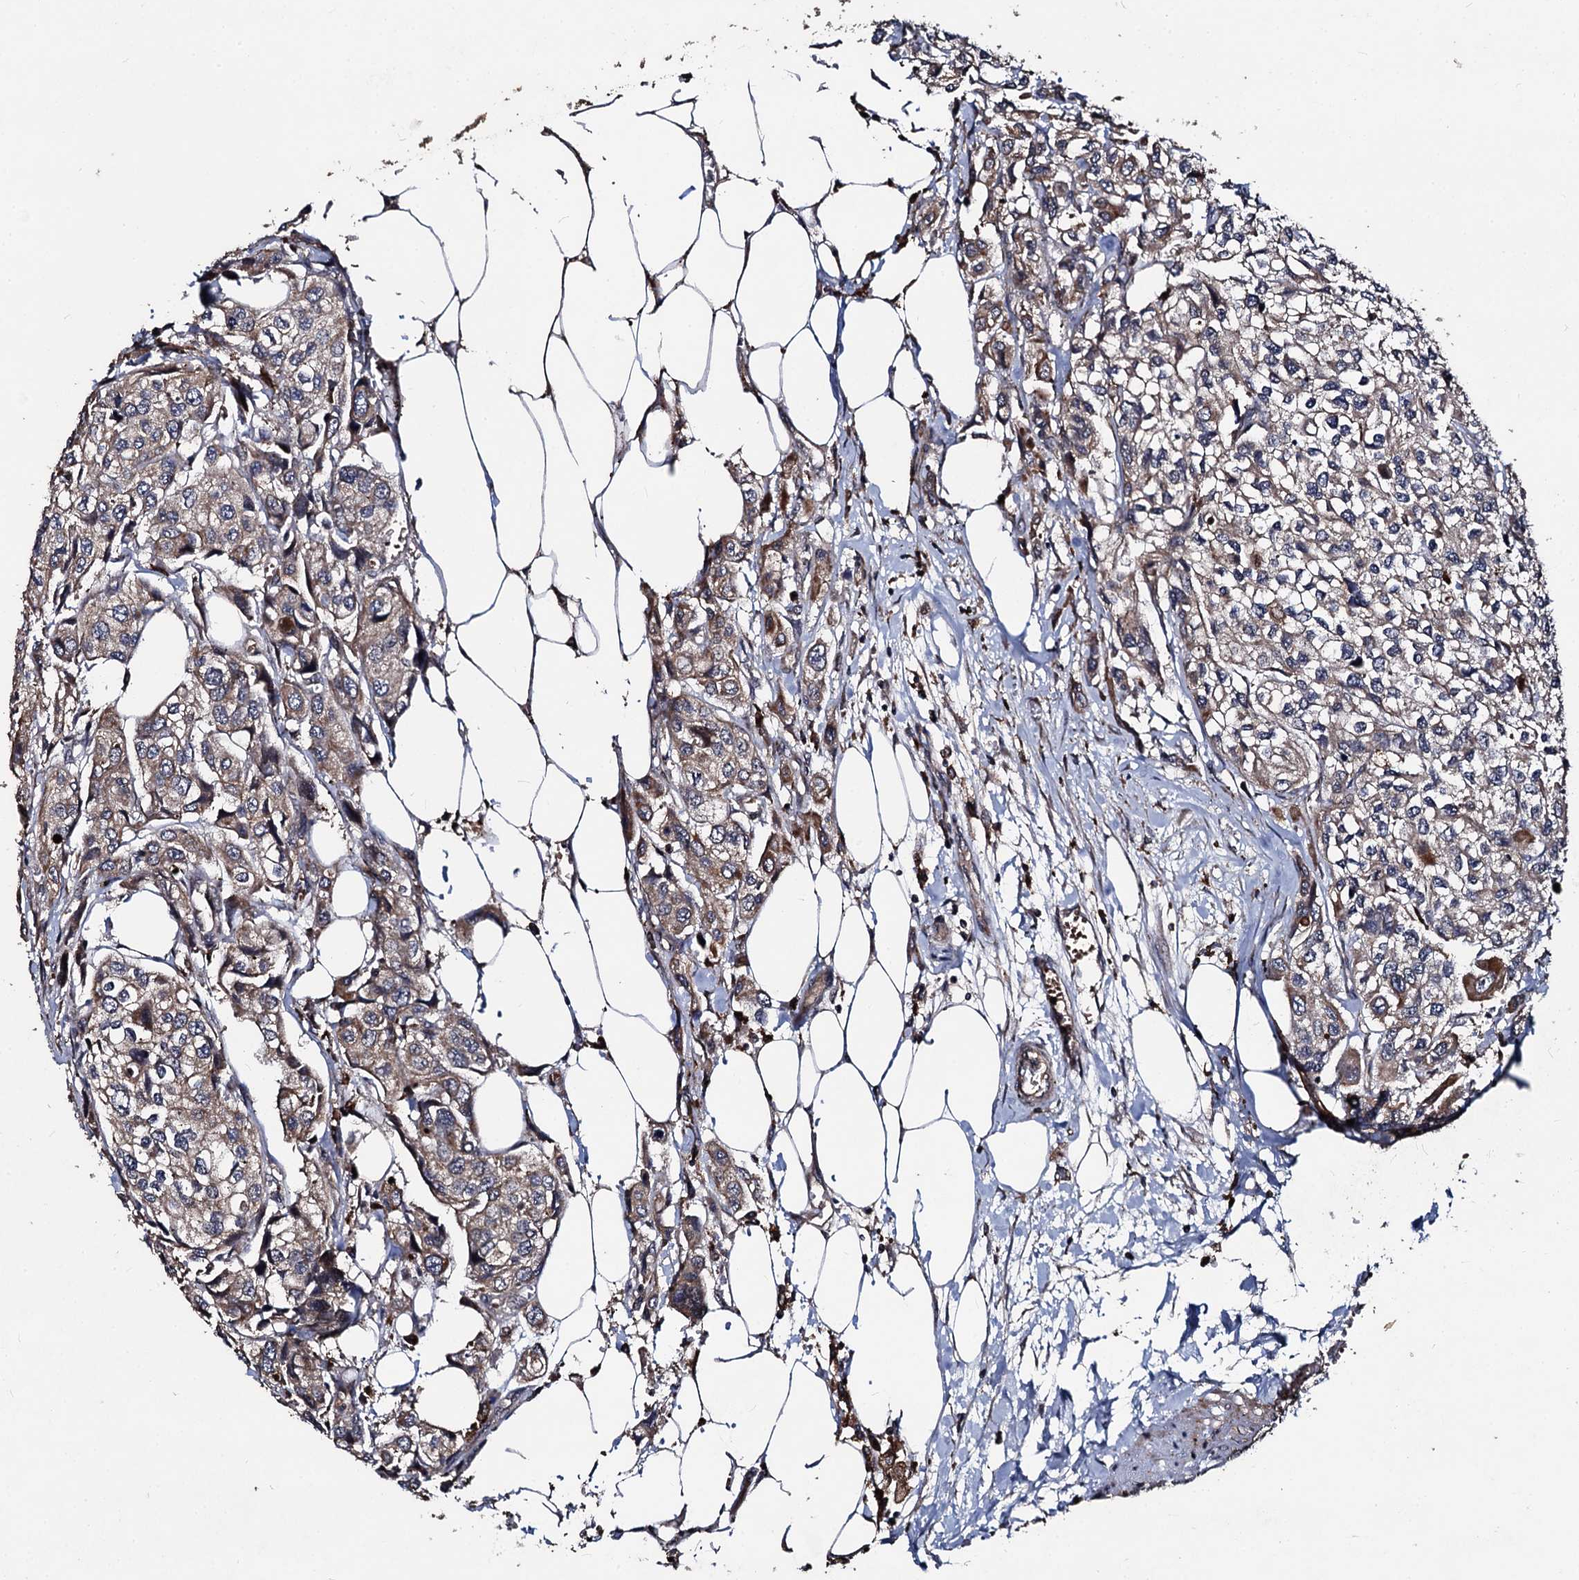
{"staining": {"intensity": "moderate", "quantity": "25%-75%", "location": "cytoplasmic/membranous"}, "tissue": "urothelial cancer", "cell_type": "Tumor cells", "image_type": "cancer", "snomed": [{"axis": "morphology", "description": "Urothelial carcinoma, High grade"}, {"axis": "topography", "description": "Urinary bladder"}], "caption": "DAB (3,3'-diaminobenzidine) immunohistochemical staining of urothelial cancer exhibits moderate cytoplasmic/membranous protein staining in approximately 25%-75% of tumor cells.", "gene": "BCL2L2", "patient": {"sex": "male", "age": 67}}